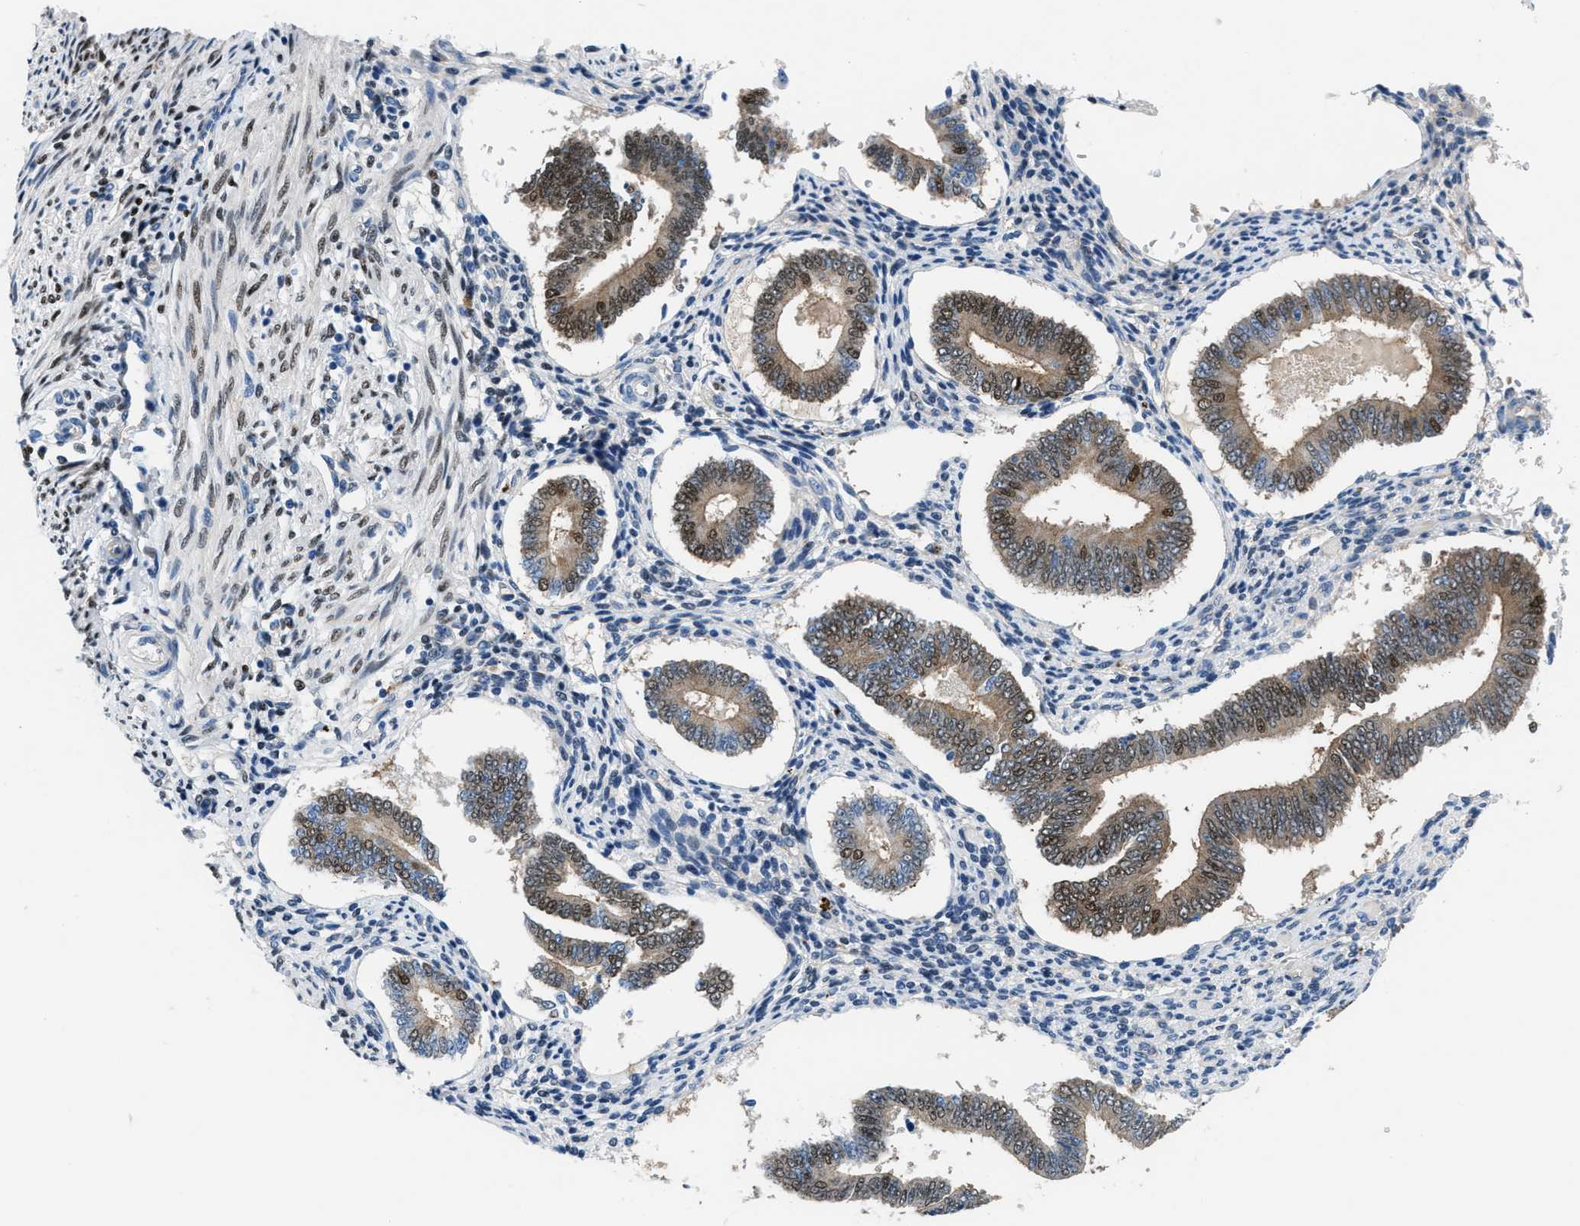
{"staining": {"intensity": "negative", "quantity": "none", "location": "none"}, "tissue": "endometrium", "cell_type": "Cells in endometrial stroma", "image_type": "normal", "snomed": [{"axis": "morphology", "description": "Normal tissue, NOS"}, {"axis": "topography", "description": "Endometrium"}], "caption": "A high-resolution image shows immunohistochemistry staining of normal endometrium, which exhibits no significant expression in cells in endometrial stroma. (DAB IHC, high magnification).", "gene": "PGR", "patient": {"sex": "female", "age": 42}}